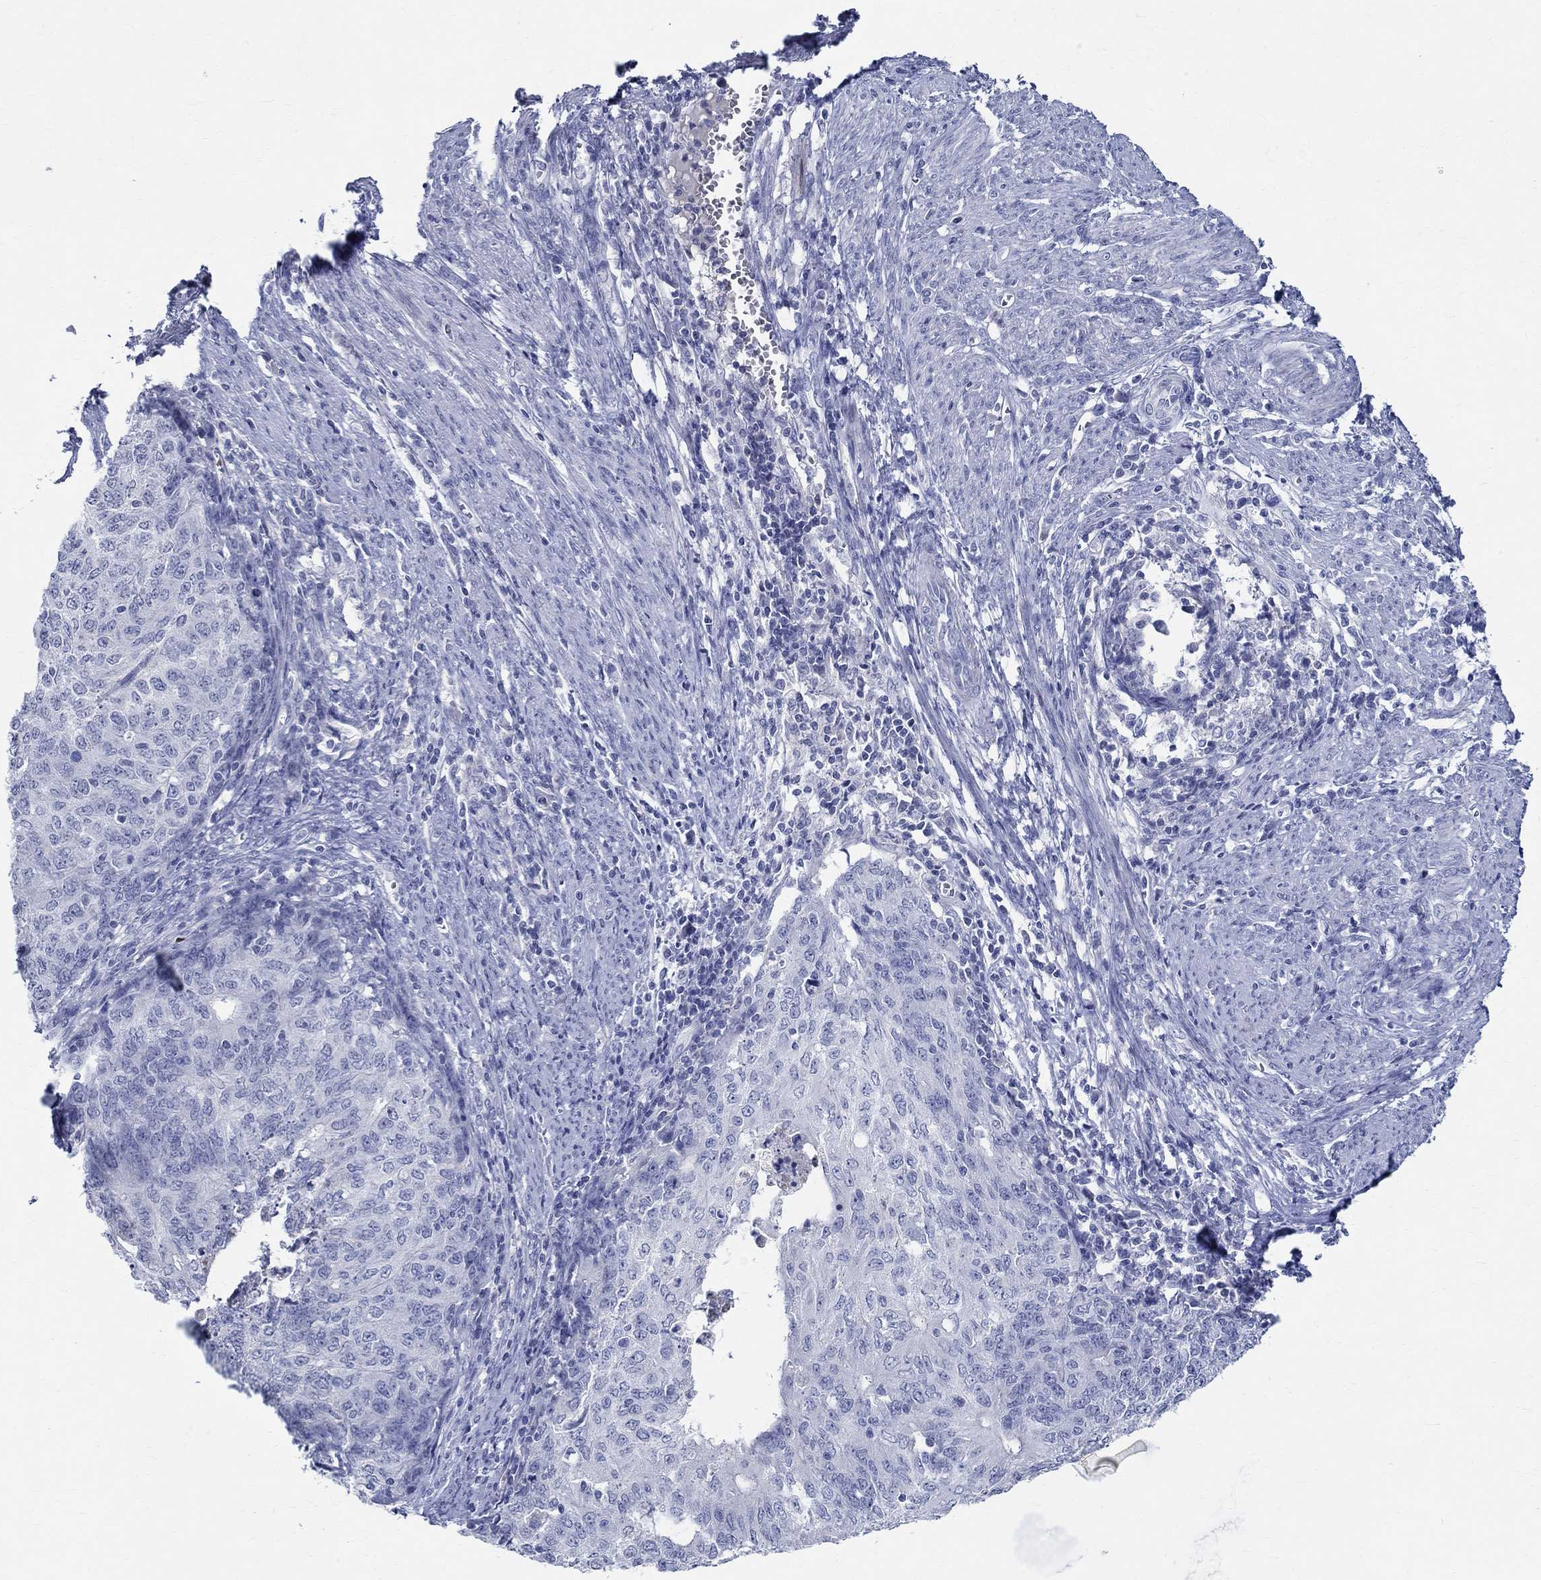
{"staining": {"intensity": "negative", "quantity": "none", "location": "none"}, "tissue": "endometrial cancer", "cell_type": "Tumor cells", "image_type": "cancer", "snomed": [{"axis": "morphology", "description": "Adenocarcinoma, NOS"}, {"axis": "topography", "description": "Endometrium"}], "caption": "High magnification brightfield microscopy of adenocarcinoma (endometrial) stained with DAB (brown) and counterstained with hematoxylin (blue): tumor cells show no significant staining.", "gene": "CETN1", "patient": {"sex": "female", "age": 82}}